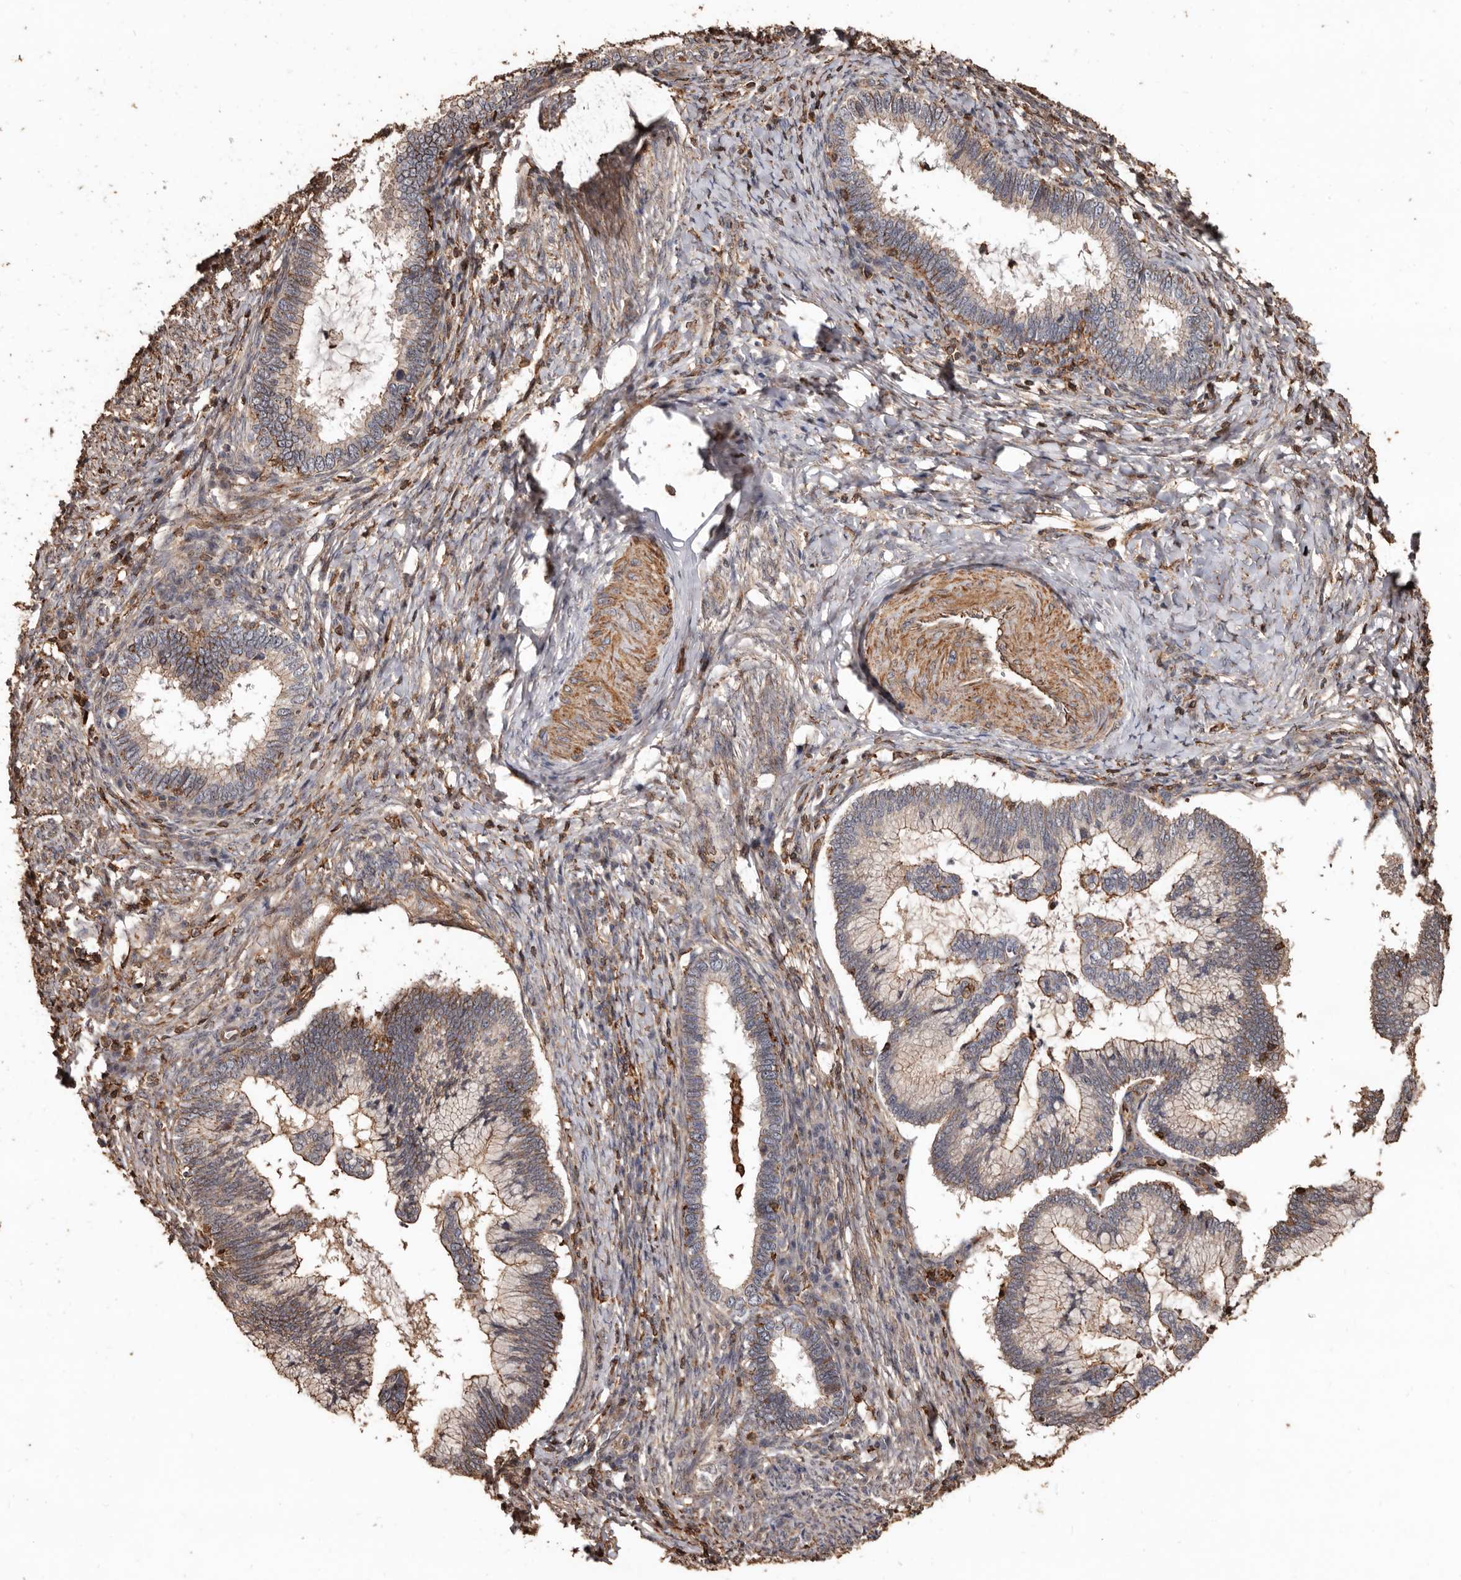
{"staining": {"intensity": "weak", "quantity": "25%-75%", "location": "cytoplasmic/membranous"}, "tissue": "cervical cancer", "cell_type": "Tumor cells", "image_type": "cancer", "snomed": [{"axis": "morphology", "description": "Adenocarcinoma, NOS"}, {"axis": "topography", "description": "Cervix"}], "caption": "An IHC image of neoplastic tissue is shown. Protein staining in brown labels weak cytoplasmic/membranous positivity in adenocarcinoma (cervical) within tumor cells.", "gene": "GSK3A", "patient": {"sex": "female", "age": 36}}